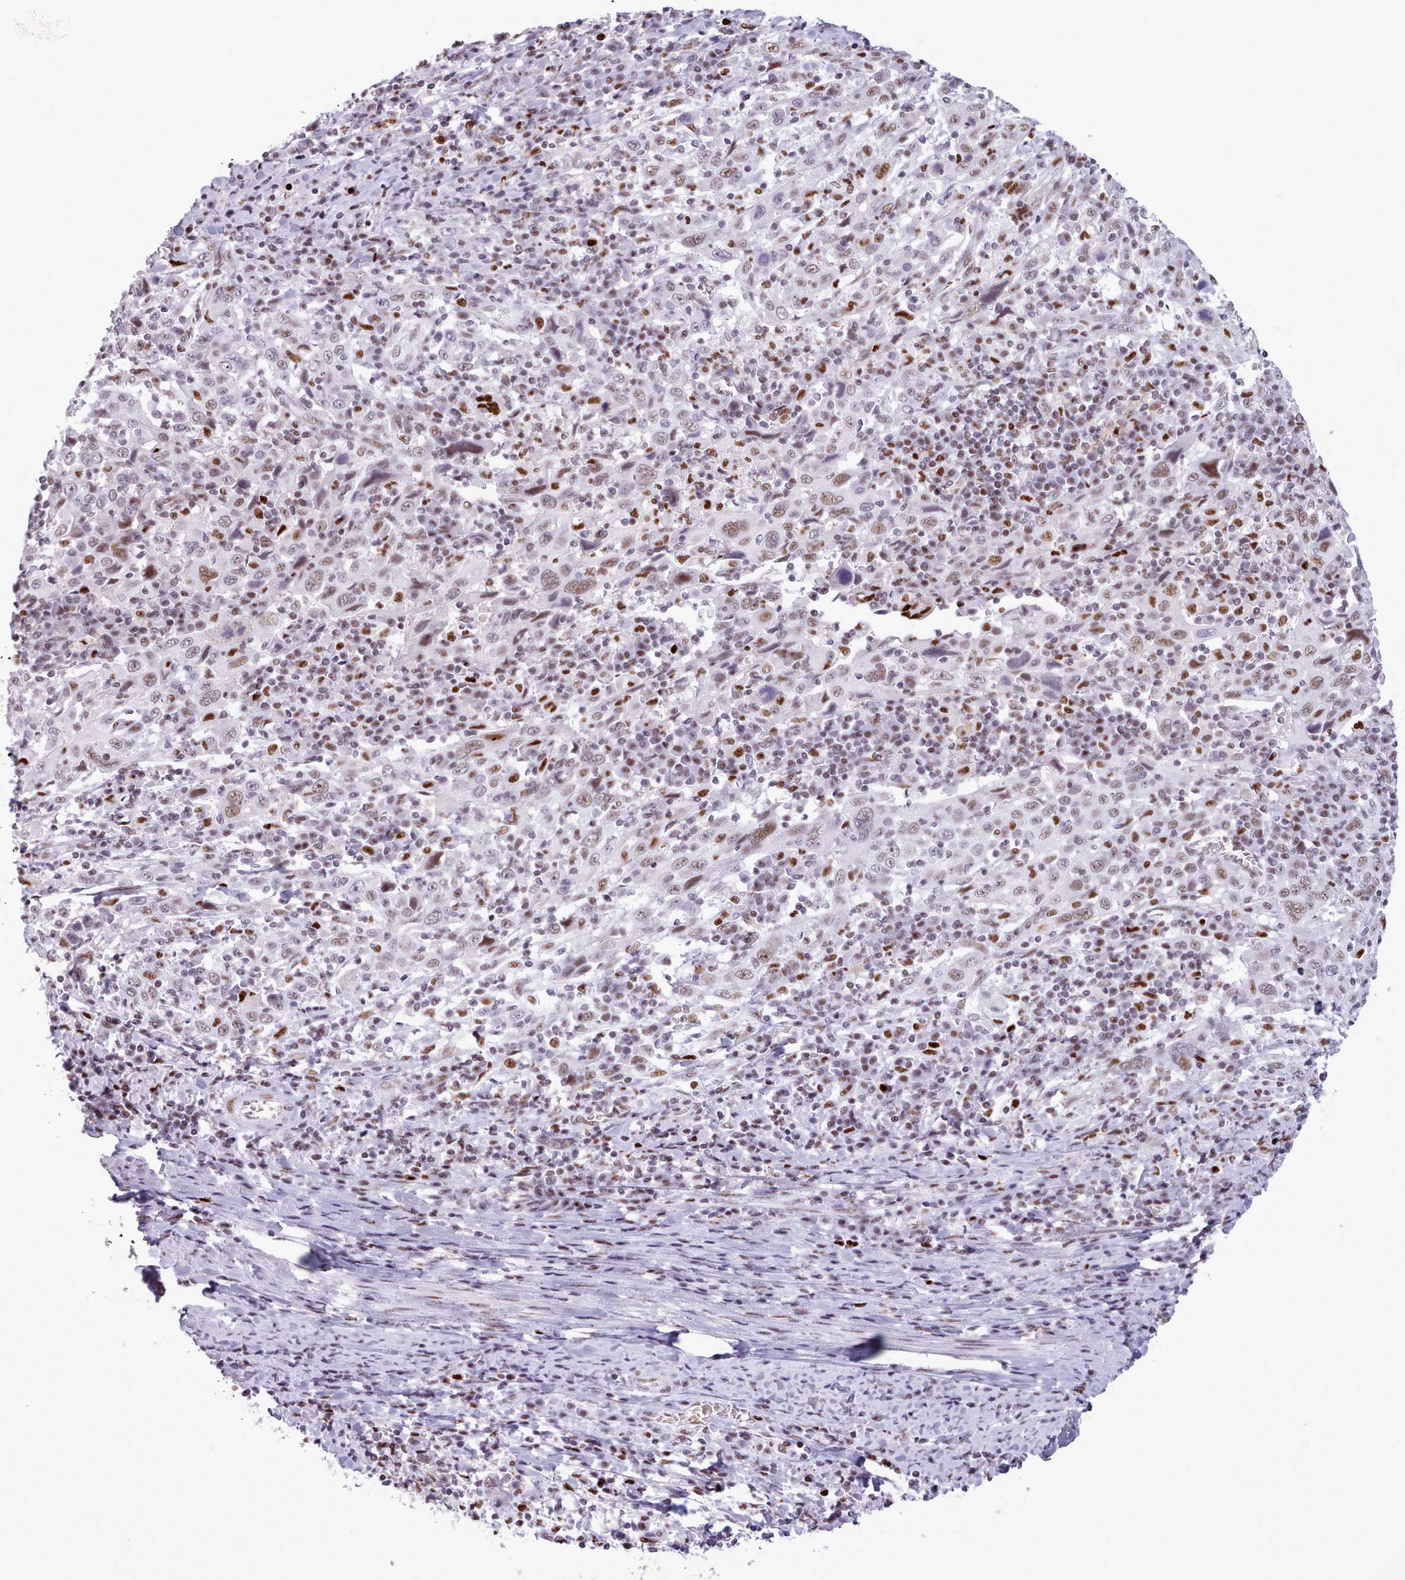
{"staining": {"intensity": "moderate", "quantity": ">75%", "location": "nuclear"}, "tissue": "cervical cancer", "cell_type": "Tumor cells", "image_type": "cancer", "snomed": [{"axis": "morphology", "description": "Squamous cell carcinoma, NOS"}, {"axis": "topography", "description": "Cervix"}], "caption": "Protein expression analysis of human cervical cancer (squamous cell carcinoma) reveals moderate nuclear expression in about >75% of tumor cells. The protein is stained brown, and the nuclei are stained in blue (DAB IHC with brightfield microscopy, high magnification).", "gene": "SRSF4", "patient": {"sex": "female", "age": 46}}